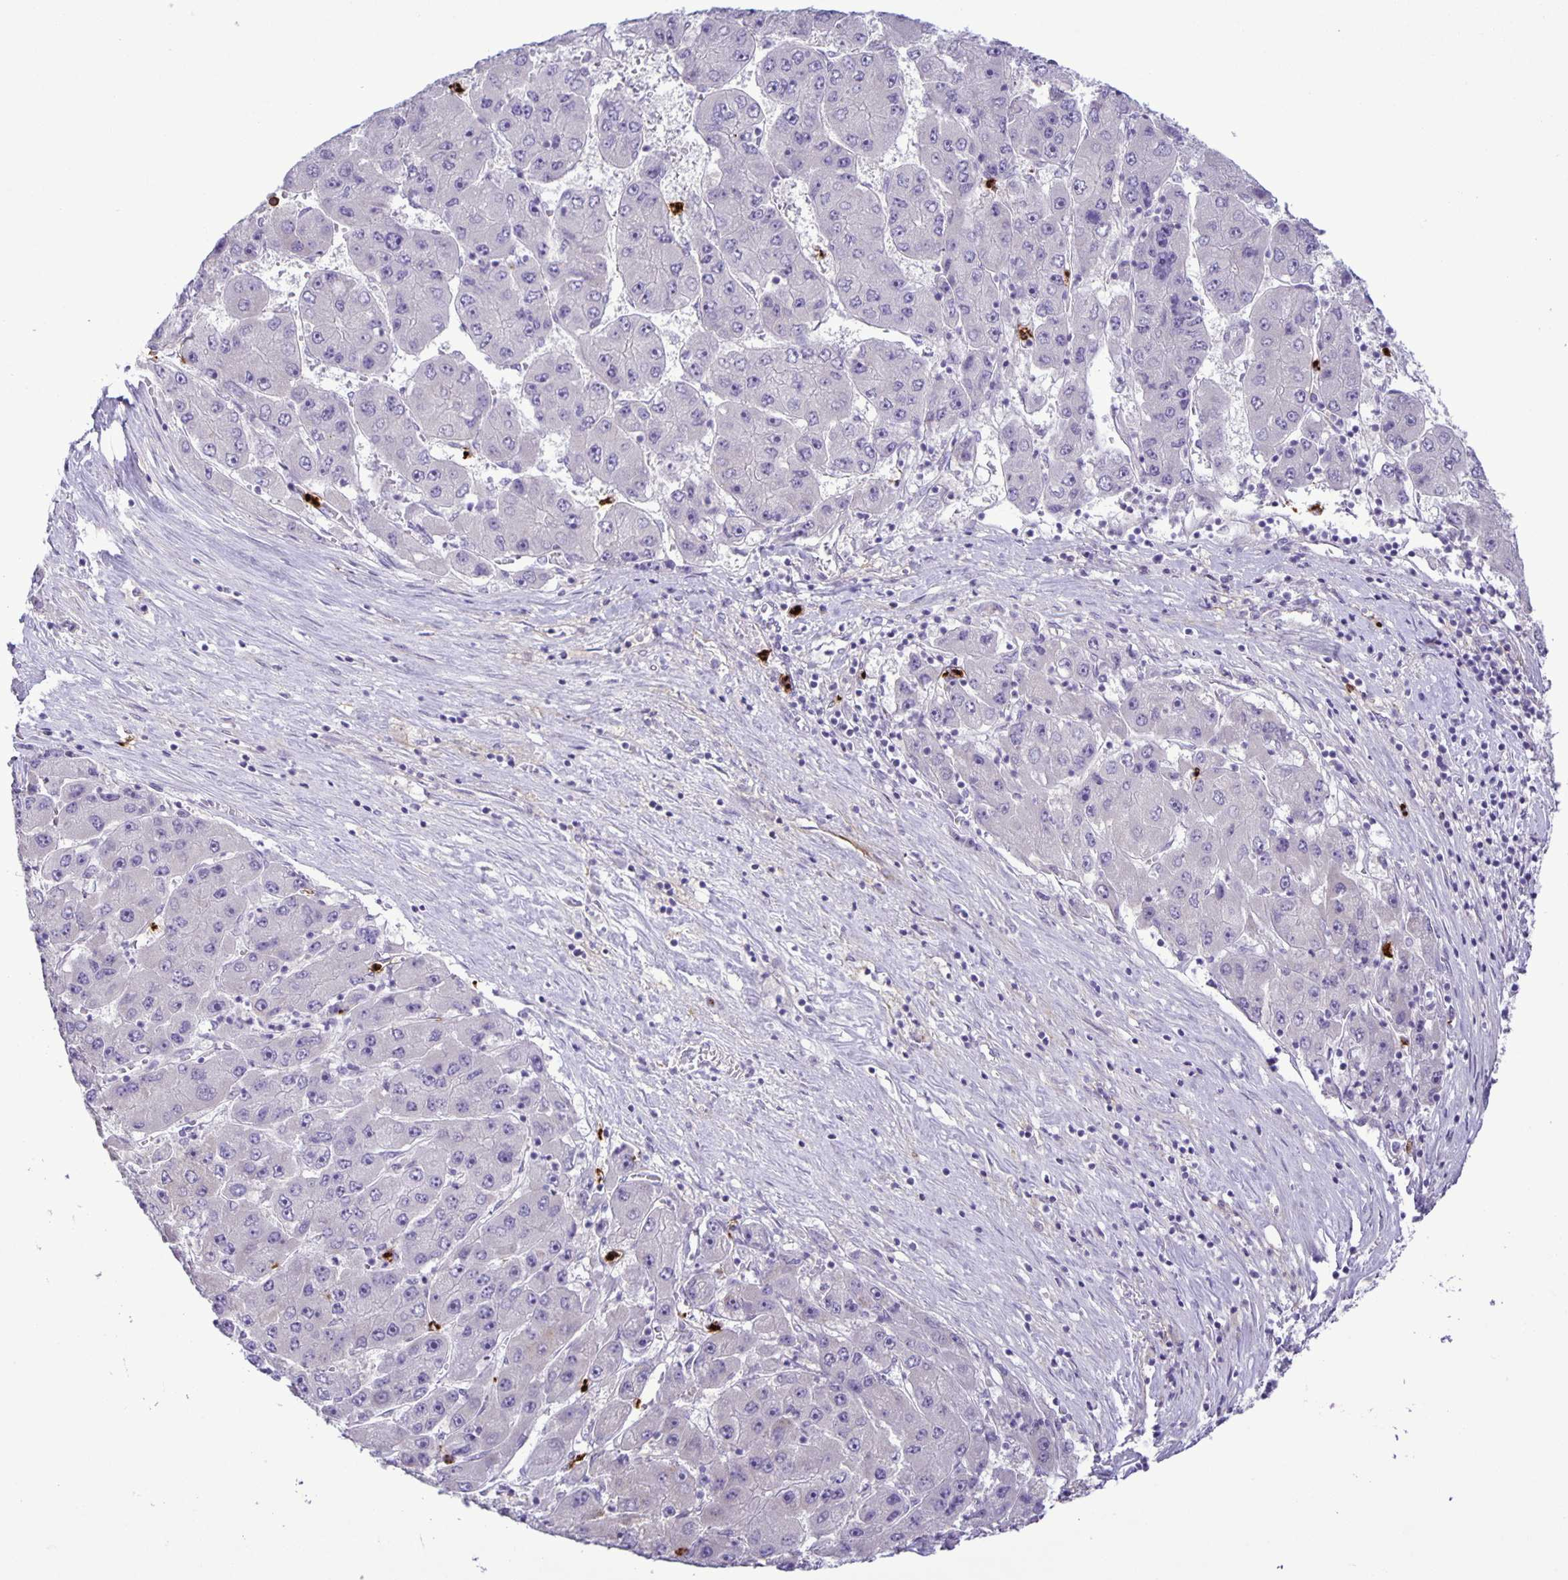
{"staining": {"intensity": "negative", "quantity": "none", "location": "none"}, "tissue": "liver cancer", "cell_type": "Tumor cells", "image_type": "cancer", "snomed": [{"axis": "morphology", "description": "Carcinoma, Hepatocellular, NOS"}, {"axis": "topography", "description": "Liver"}], "caption": "A micrograph of liver cancer stained for a protein displays no brown staining in tumor cells.", "gene": "ADCK1", "patient": {"sex": "female", "age": 61}}